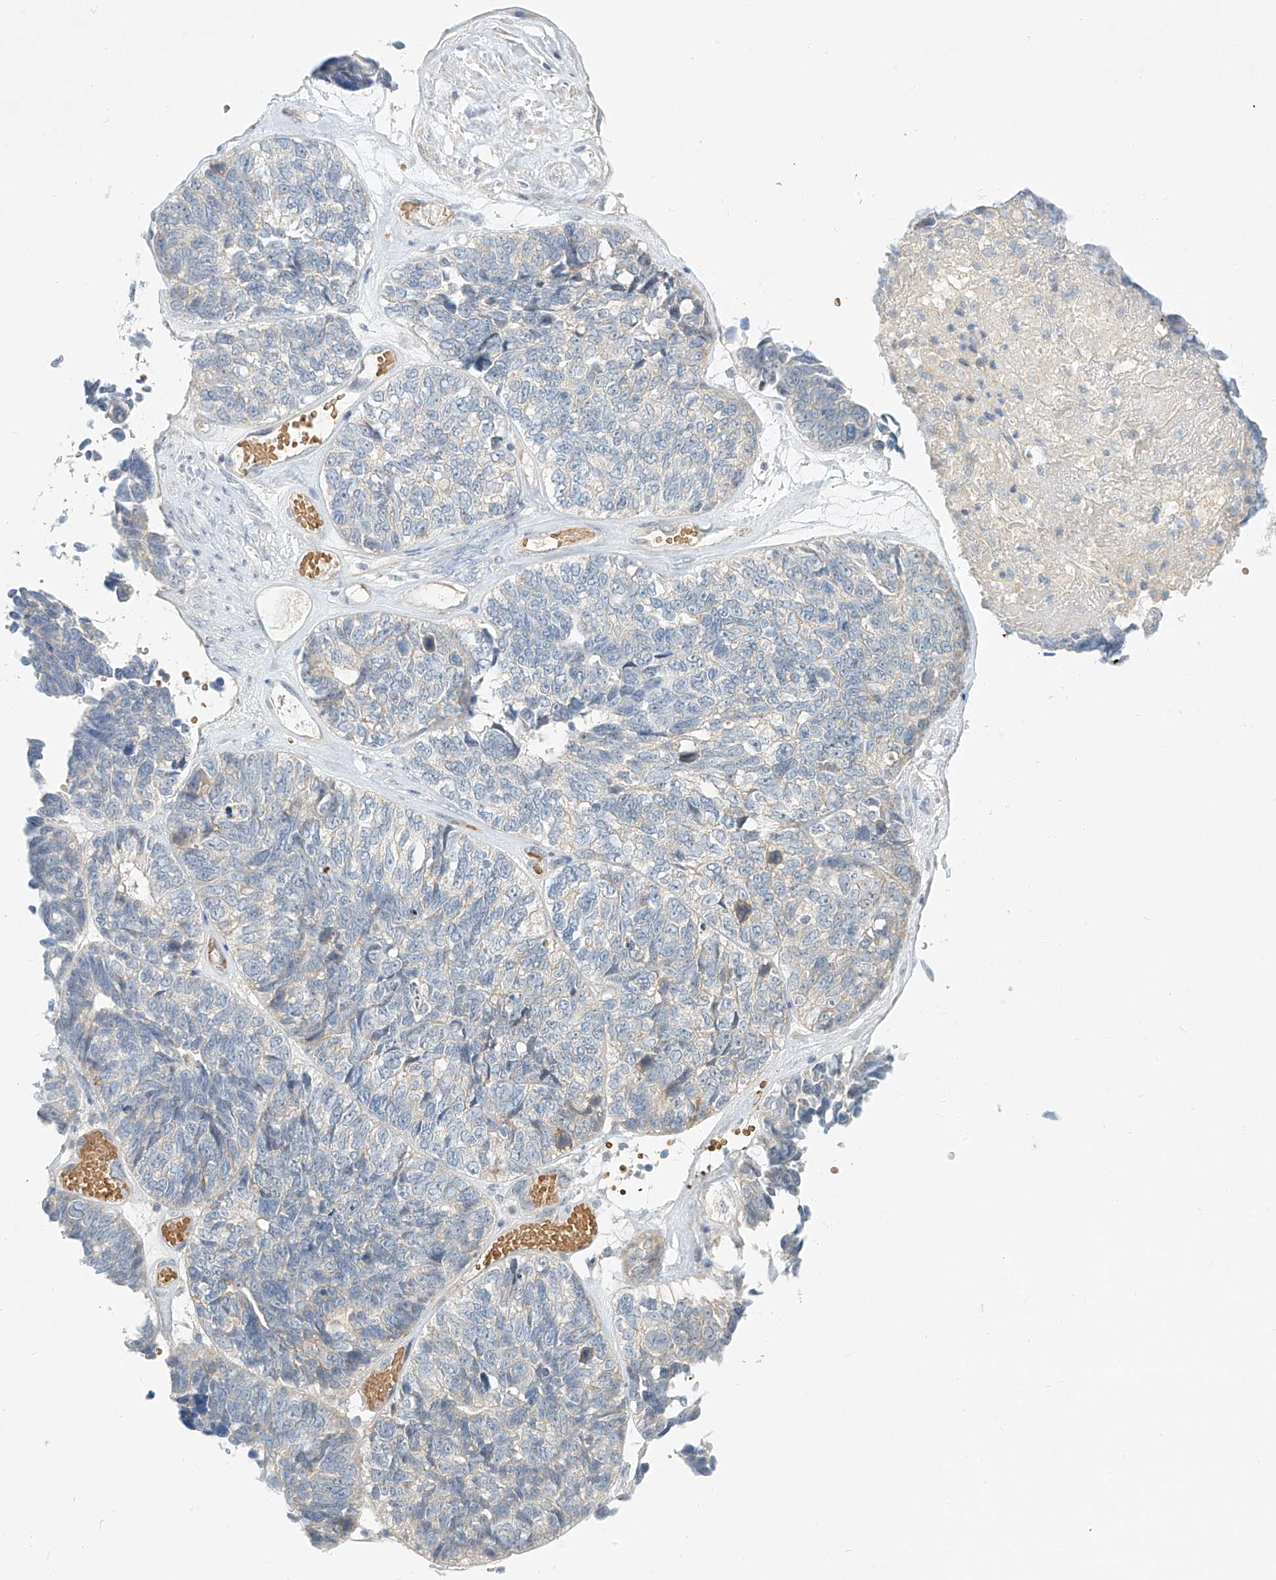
{"staining": {"intensity": "negative", "quantity": "none", "location": "none"}, "tissue": "ovarian cancer", "cell_type": "Tumor cells", "image_type": "cancer", "snomed": [{"axis": "morphology", "description": "Cystadenocarcinoma, serous, NOS"}, {"axis": "topography", "description": "Ovary"}], "caption": "There is no significant staining in tumor cells of ovarian cancer.", "gene": "SYTL3", "patient": {"sex": "female", "age": 79}}